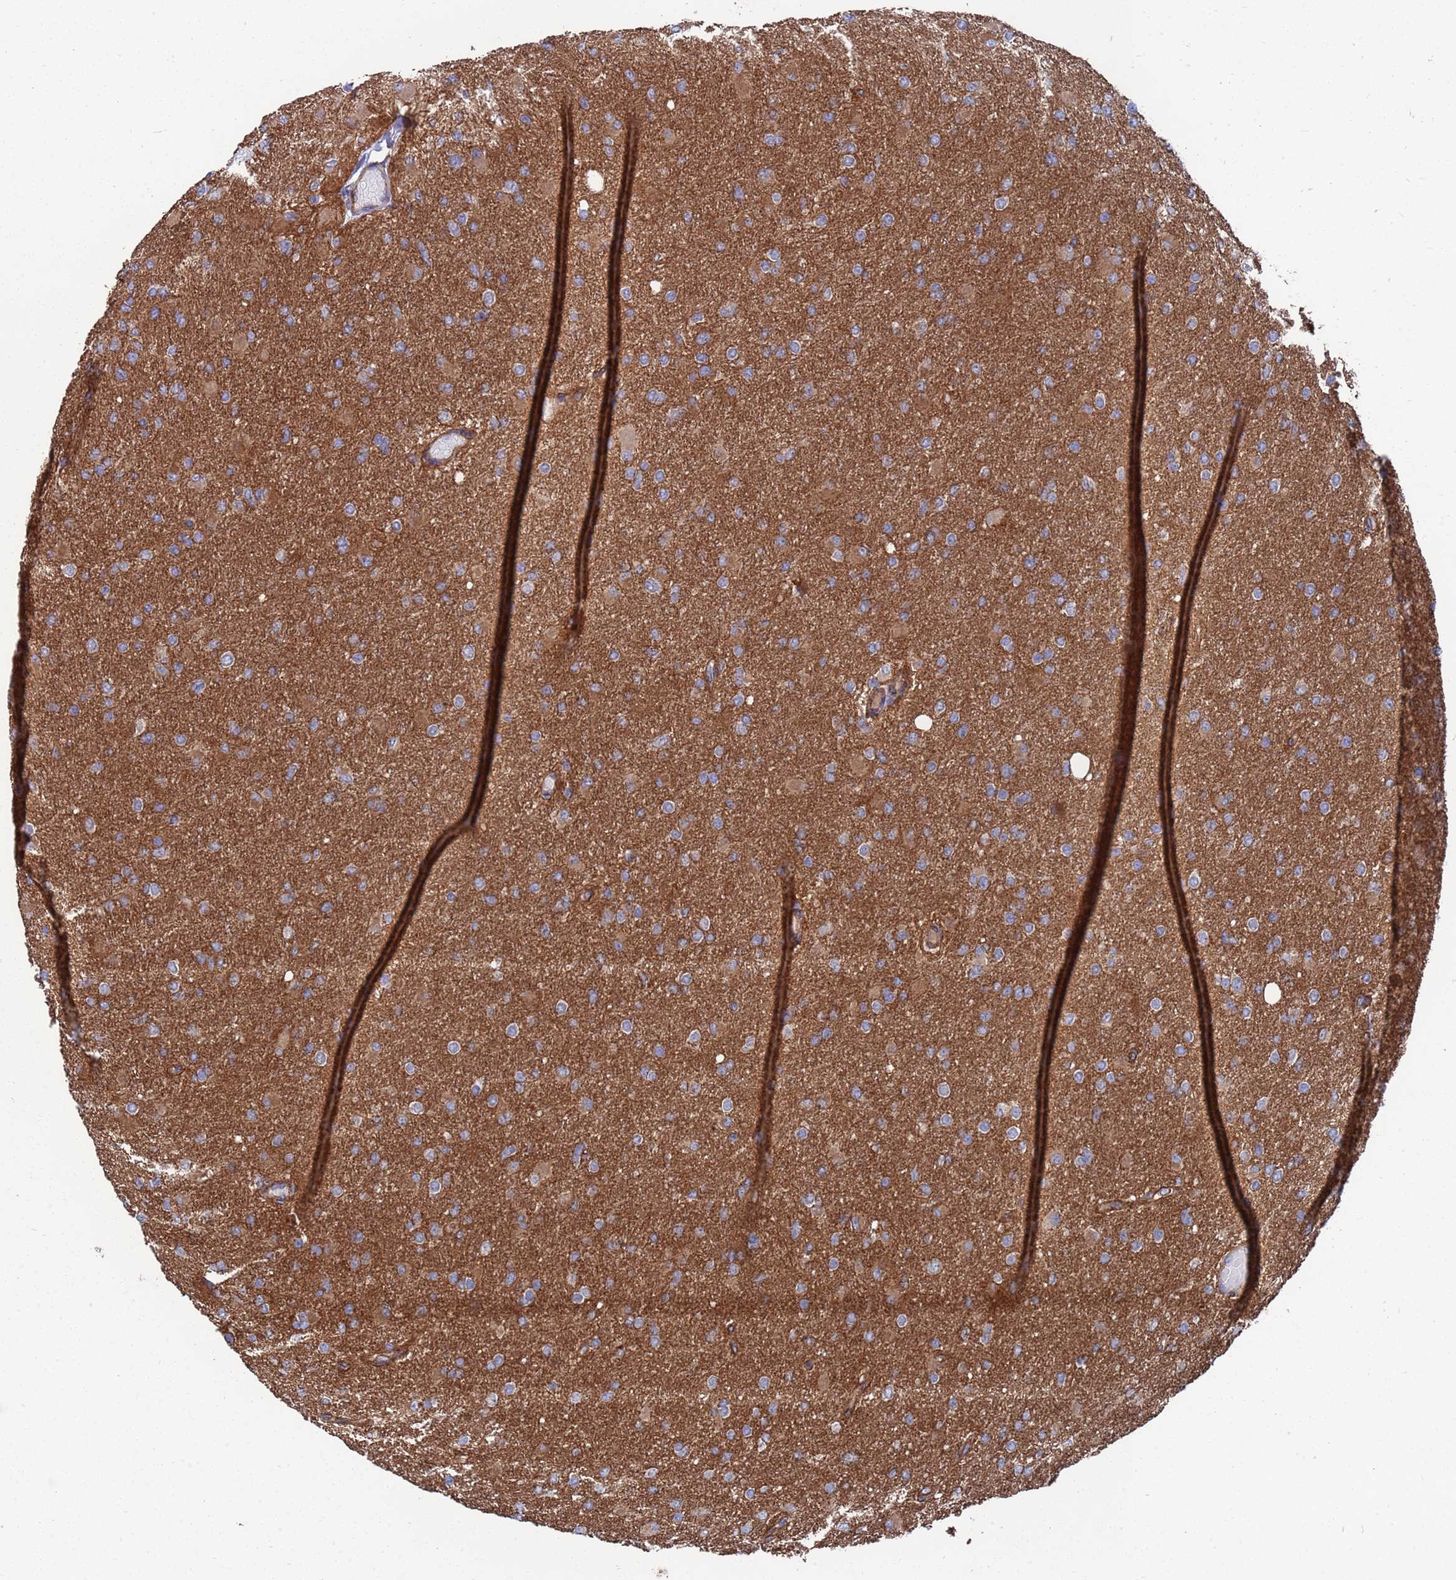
{"staining": {"intensity": "moderate", "quantity": ">75%", "location": "cytoplasmic/membranous"}, "tissue": "glioma", "cell_type": "Tumor cells", "image_type": "cancer", "snomed": [{"axis": "morphology", "description": "Glioma, malignant, High grade"}, {"axis": "topography", "description": "Cerebral cortex"}], "caption": "A micrograph of glioma stained for a protein exhibits moderate cytoplasmic/membranous brown staining in tumor cells.", "gene": "NDUFAF6", "patient": {"sex": "female", "age": 36}}